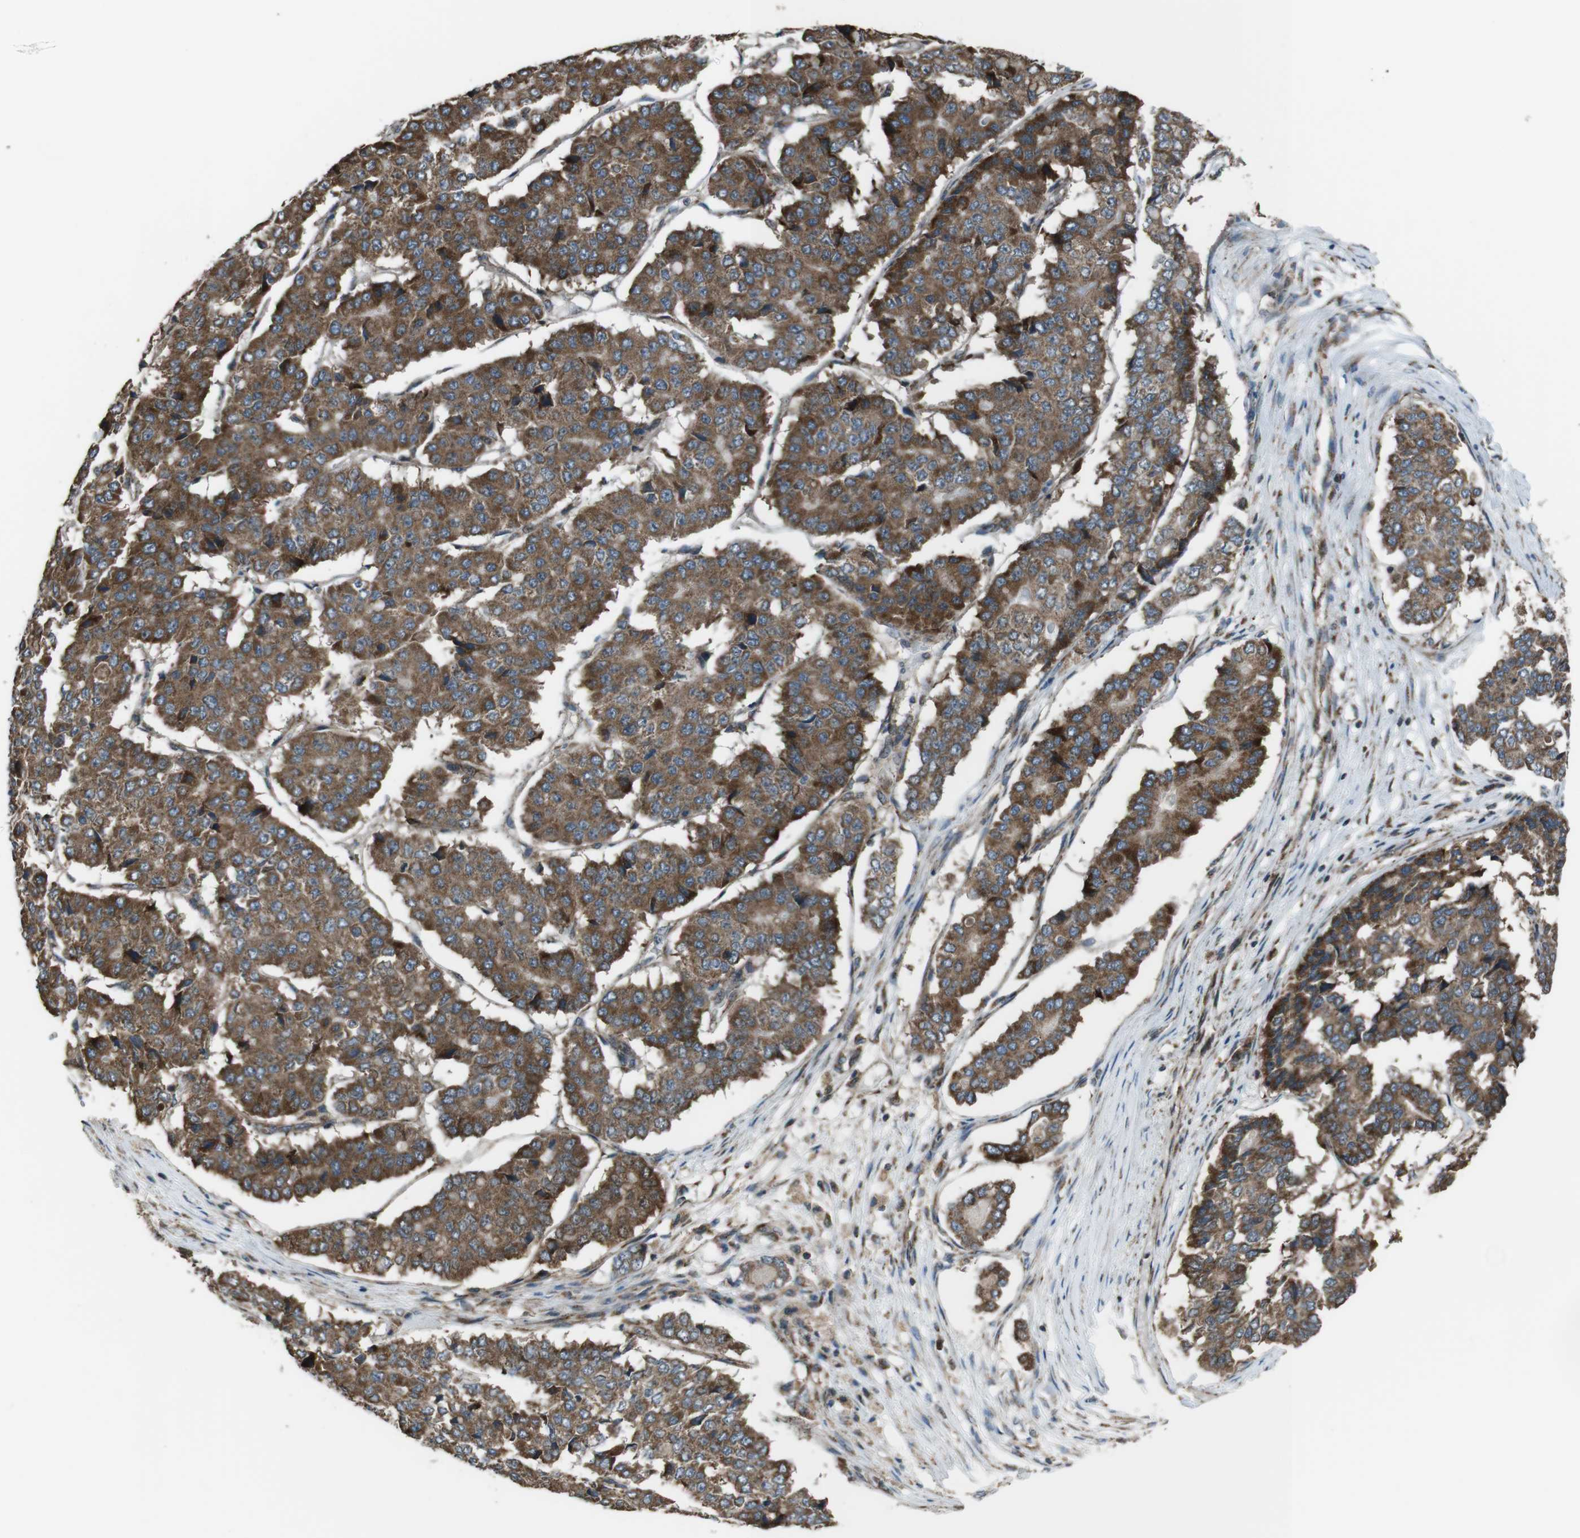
{"staining": {"intensity": "moderate", "quantity": ">75%", "location": "cytoplasmic/membranous"}, "tissue": "pancreatic cancer", "cell_type": "Tumor cells", "image_type": "cancer", "snomed": [{"axis": "morphology", "description": "Adenocarcinoma, NOS"}, {"axis": "topography", "description": "Pancreas"}], "caption": "This micrograph shows IHC staining of pancreatic adenocarcinoma, with medium moderate cytoplasmic/membranous positivity in approximately >75% of tumor cells.", "gene": "GIMAP8", "patient": {"sex": "male", "age": 50}}